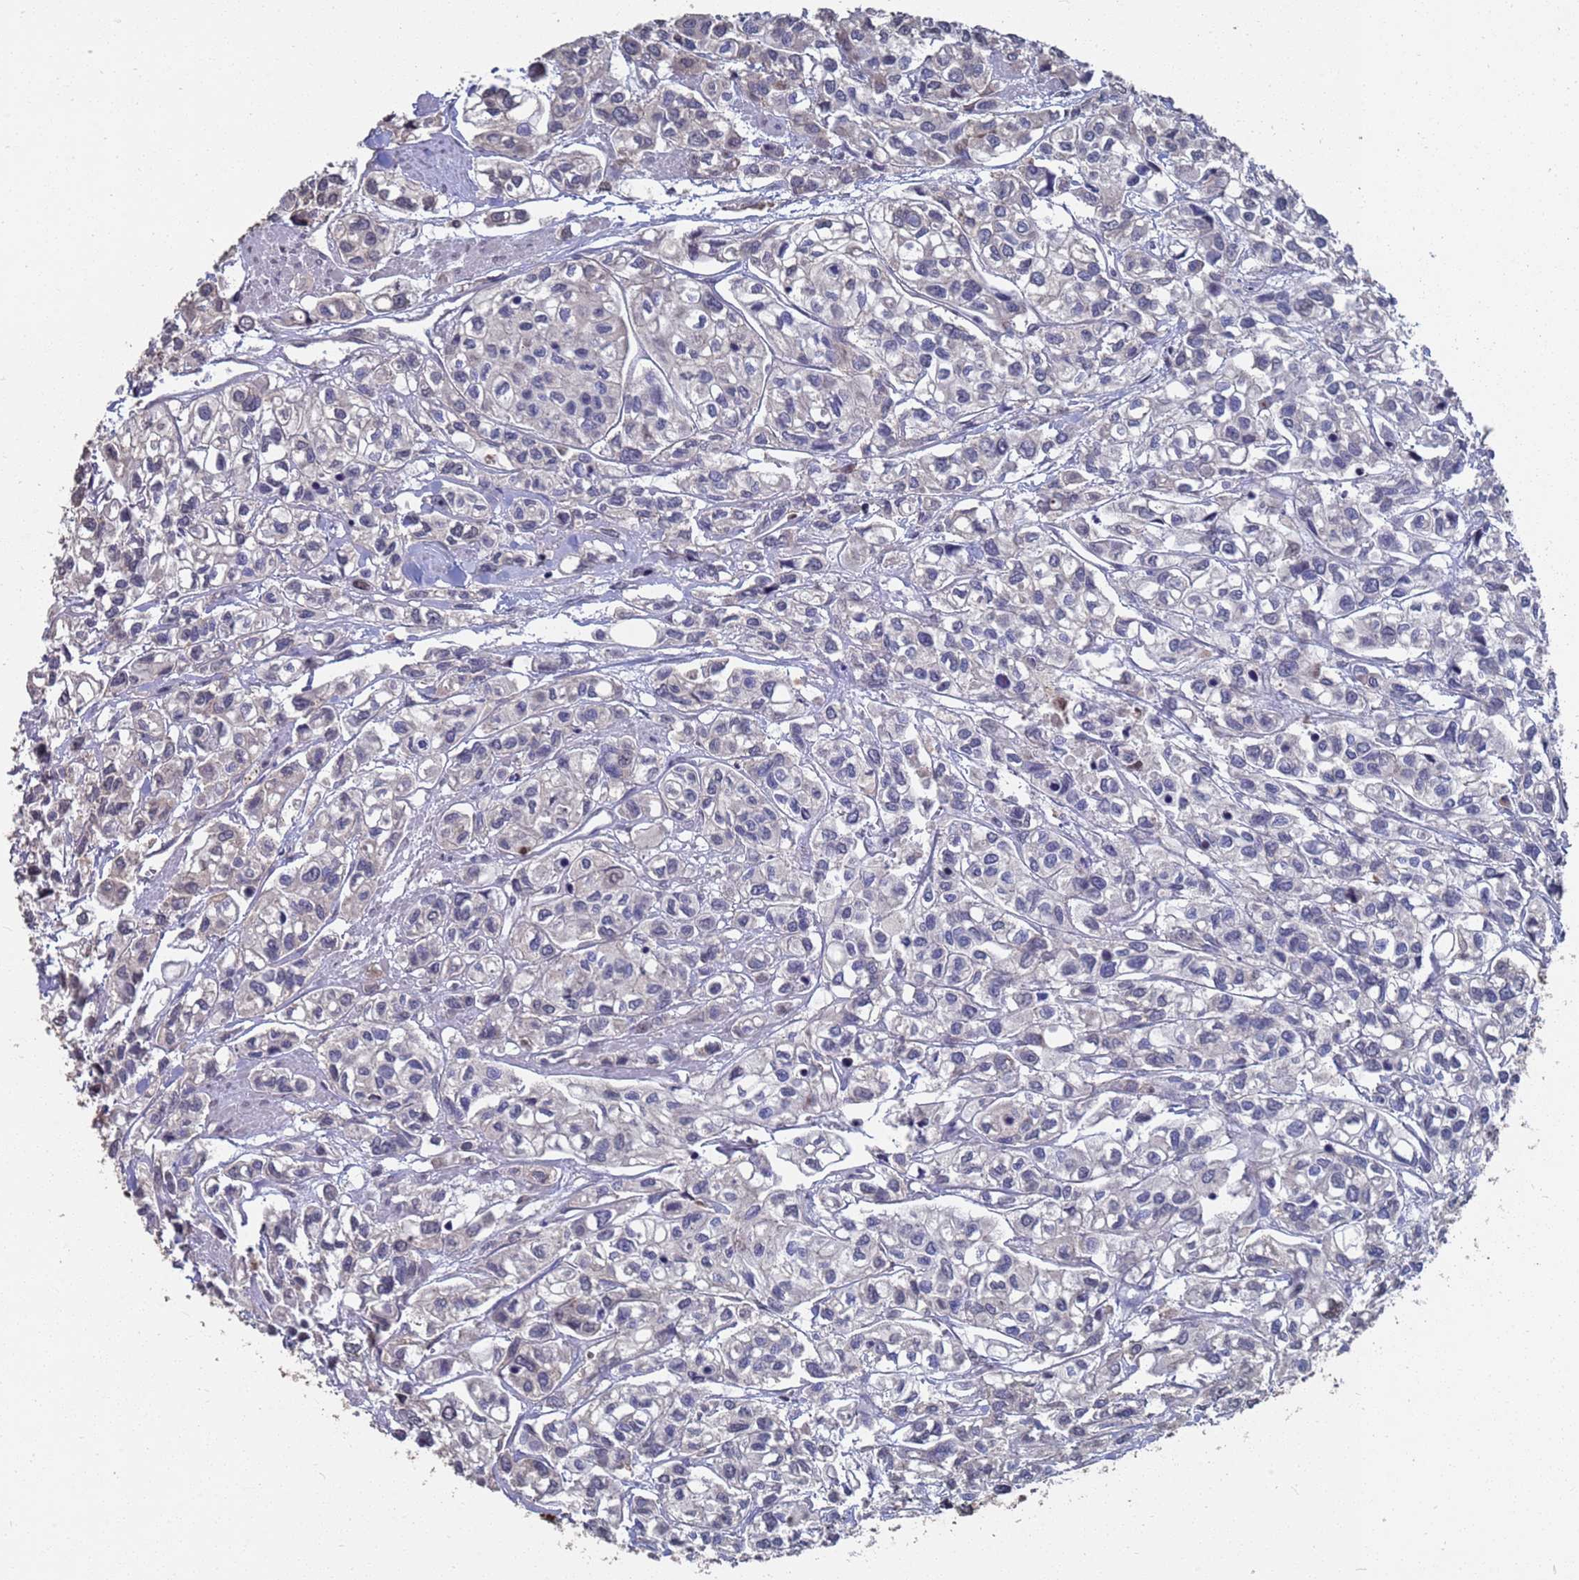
{"staining": {"intensity": "negative", "quantity": "none", "location": "none"}, "tissue": "urothelial cancer", "cell_type": "Tumor cells", "image_type": "cancer", "snomed": [{"axis": "morphology", "description": "Urothelial carcinoma, High grade"}, {"axis": "topography", "description": "Urinary bladder"}], "caption": "A high-resolution histopathology image shows IHC staining of urothelial carcinoma (high-grade), which demonstrates no significant positivity in tumor cells.", "gene": "CFAP119", "patient": {"sex": "male", "age": 67}}